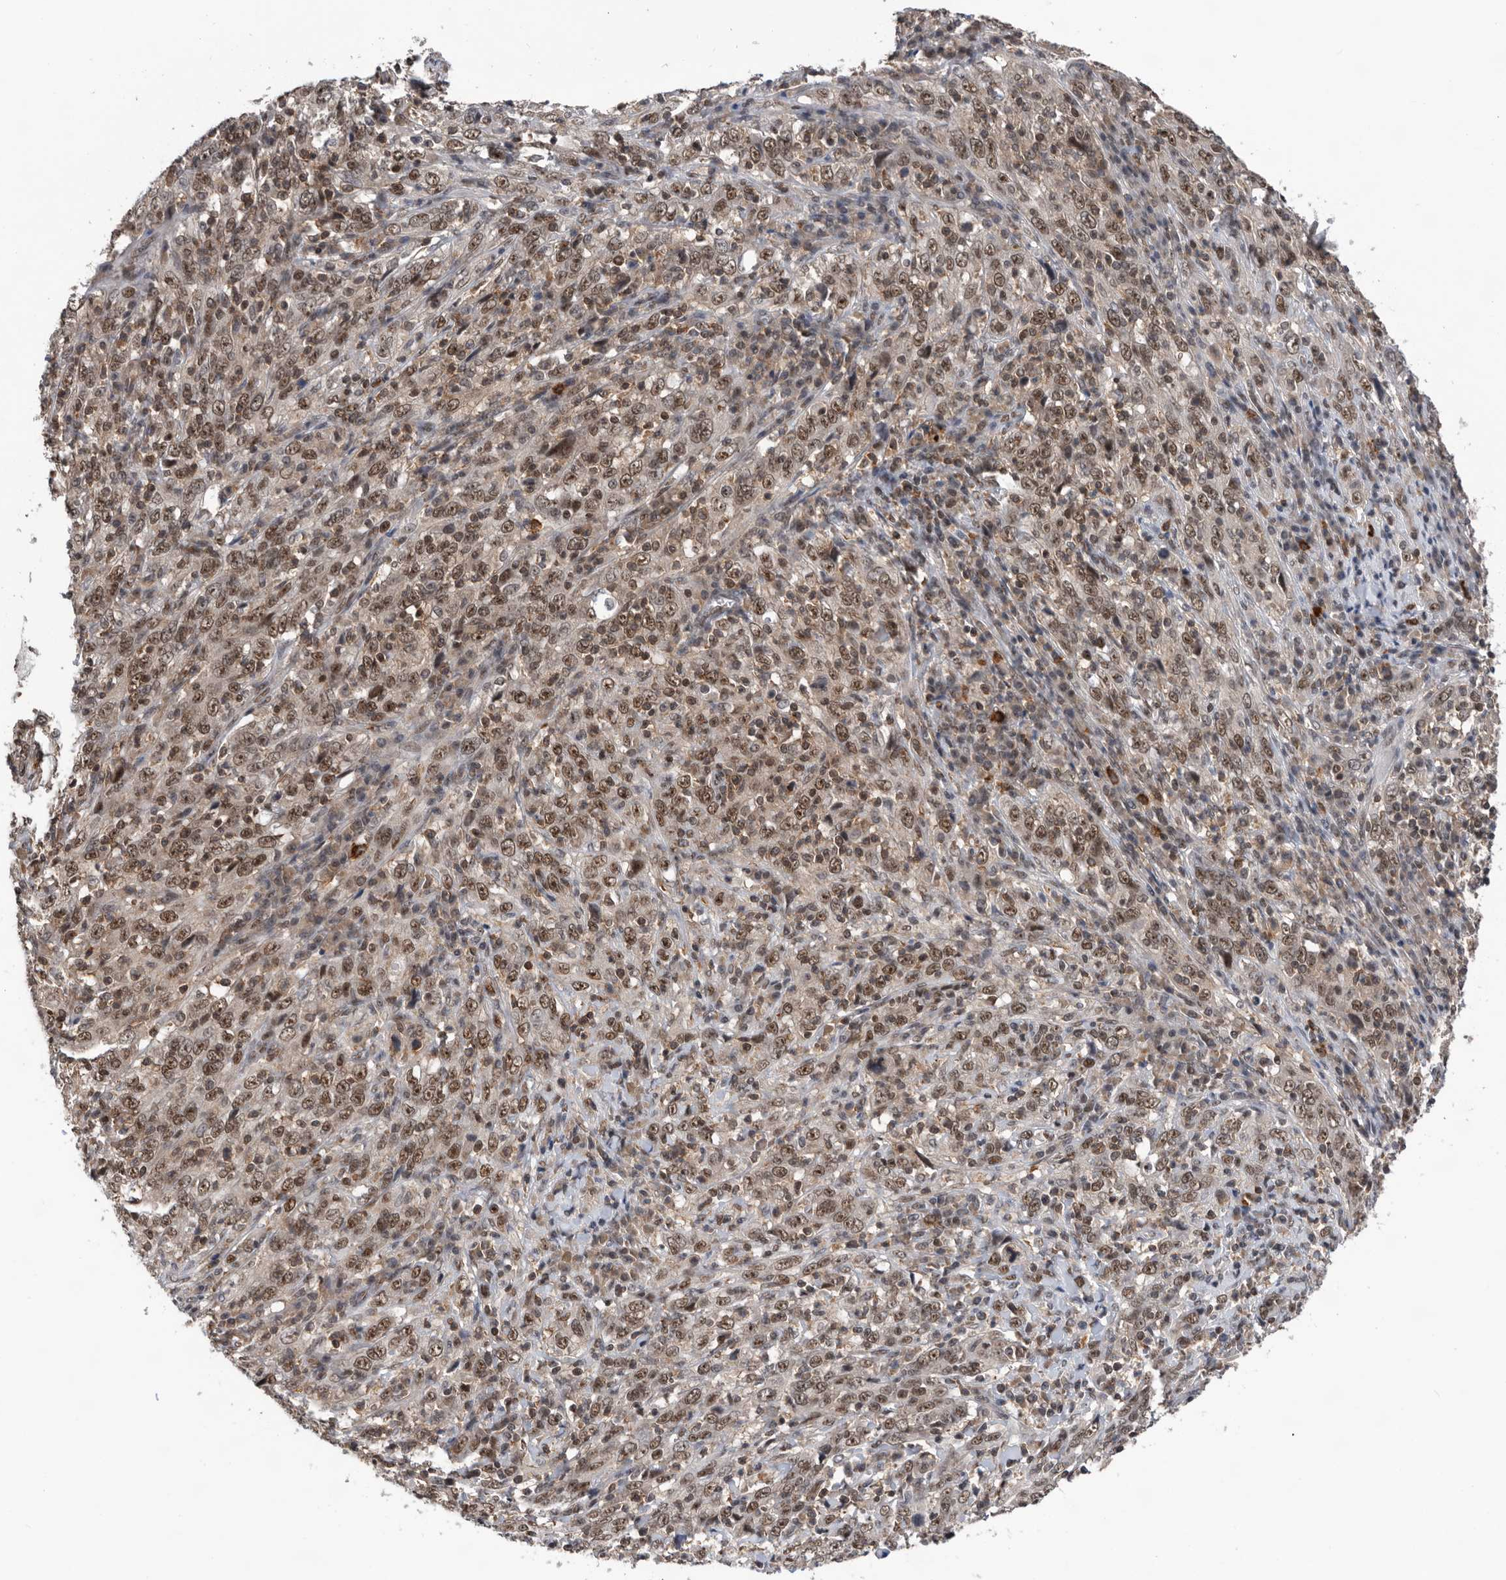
{"staining": {"intensity": "moderate", "quantity": ">75%", "location": "nuclear"}, "tissue": "cervical cancer", "cell_type": "Tumor cells", "image_type": "cancer", "snomed": [{"axis": "morphology", "description": "Squamous cell carcinoma, NOS"}, {"axis": "topography", "description": "Cervix"}], "caption": "Immunohistochemical staining of cervical cancer (squamous cell carcinoma) exhibits medium levels of moderate nuclear positivity in approximately >75% of tumor cells.", "gene": "ZNF260", "patient": {"sex": "female", "age": 46}}